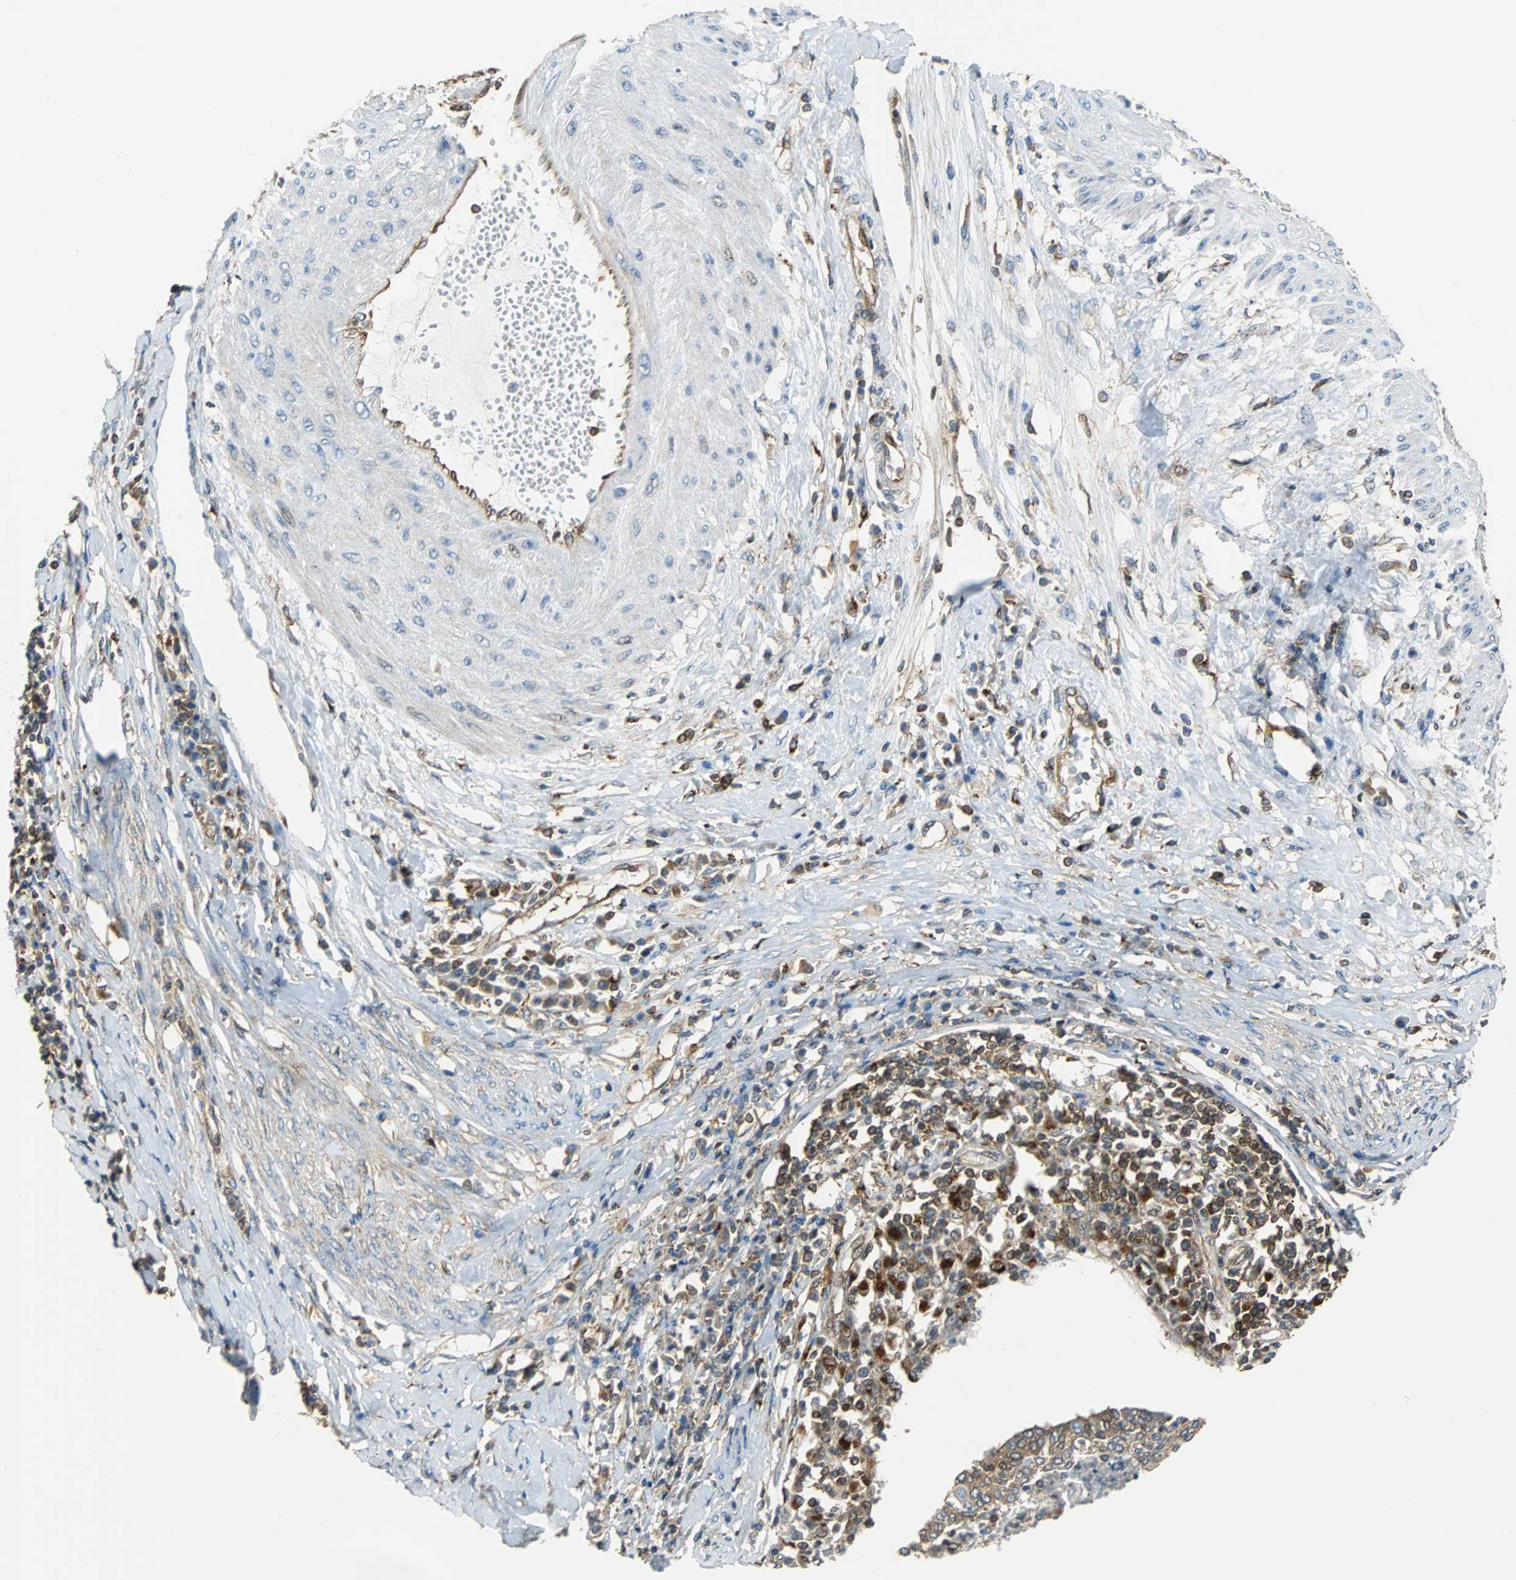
{"staining": {"intensity": "weak", "quantity": "25%-75%", "location": "cytoplasmic/membranous"}, "tissue": "cervical cancer", "cell_type": "Tumor cells", "image_type": "cancer", "snomed": [{"axis": "morphology", "description": "Squamous cell carcinoma, NOS"}, {"axis": "topography", "description": "Cervix"}], "caption": "A low amount of weak cytoplasmic/membranous expression is seen in approximately 25%-75% of tumor cells in cervical squamous cell carcinoma tissue.", "gene": "RELA", "patient": {"sex": "female", "age": 40}}